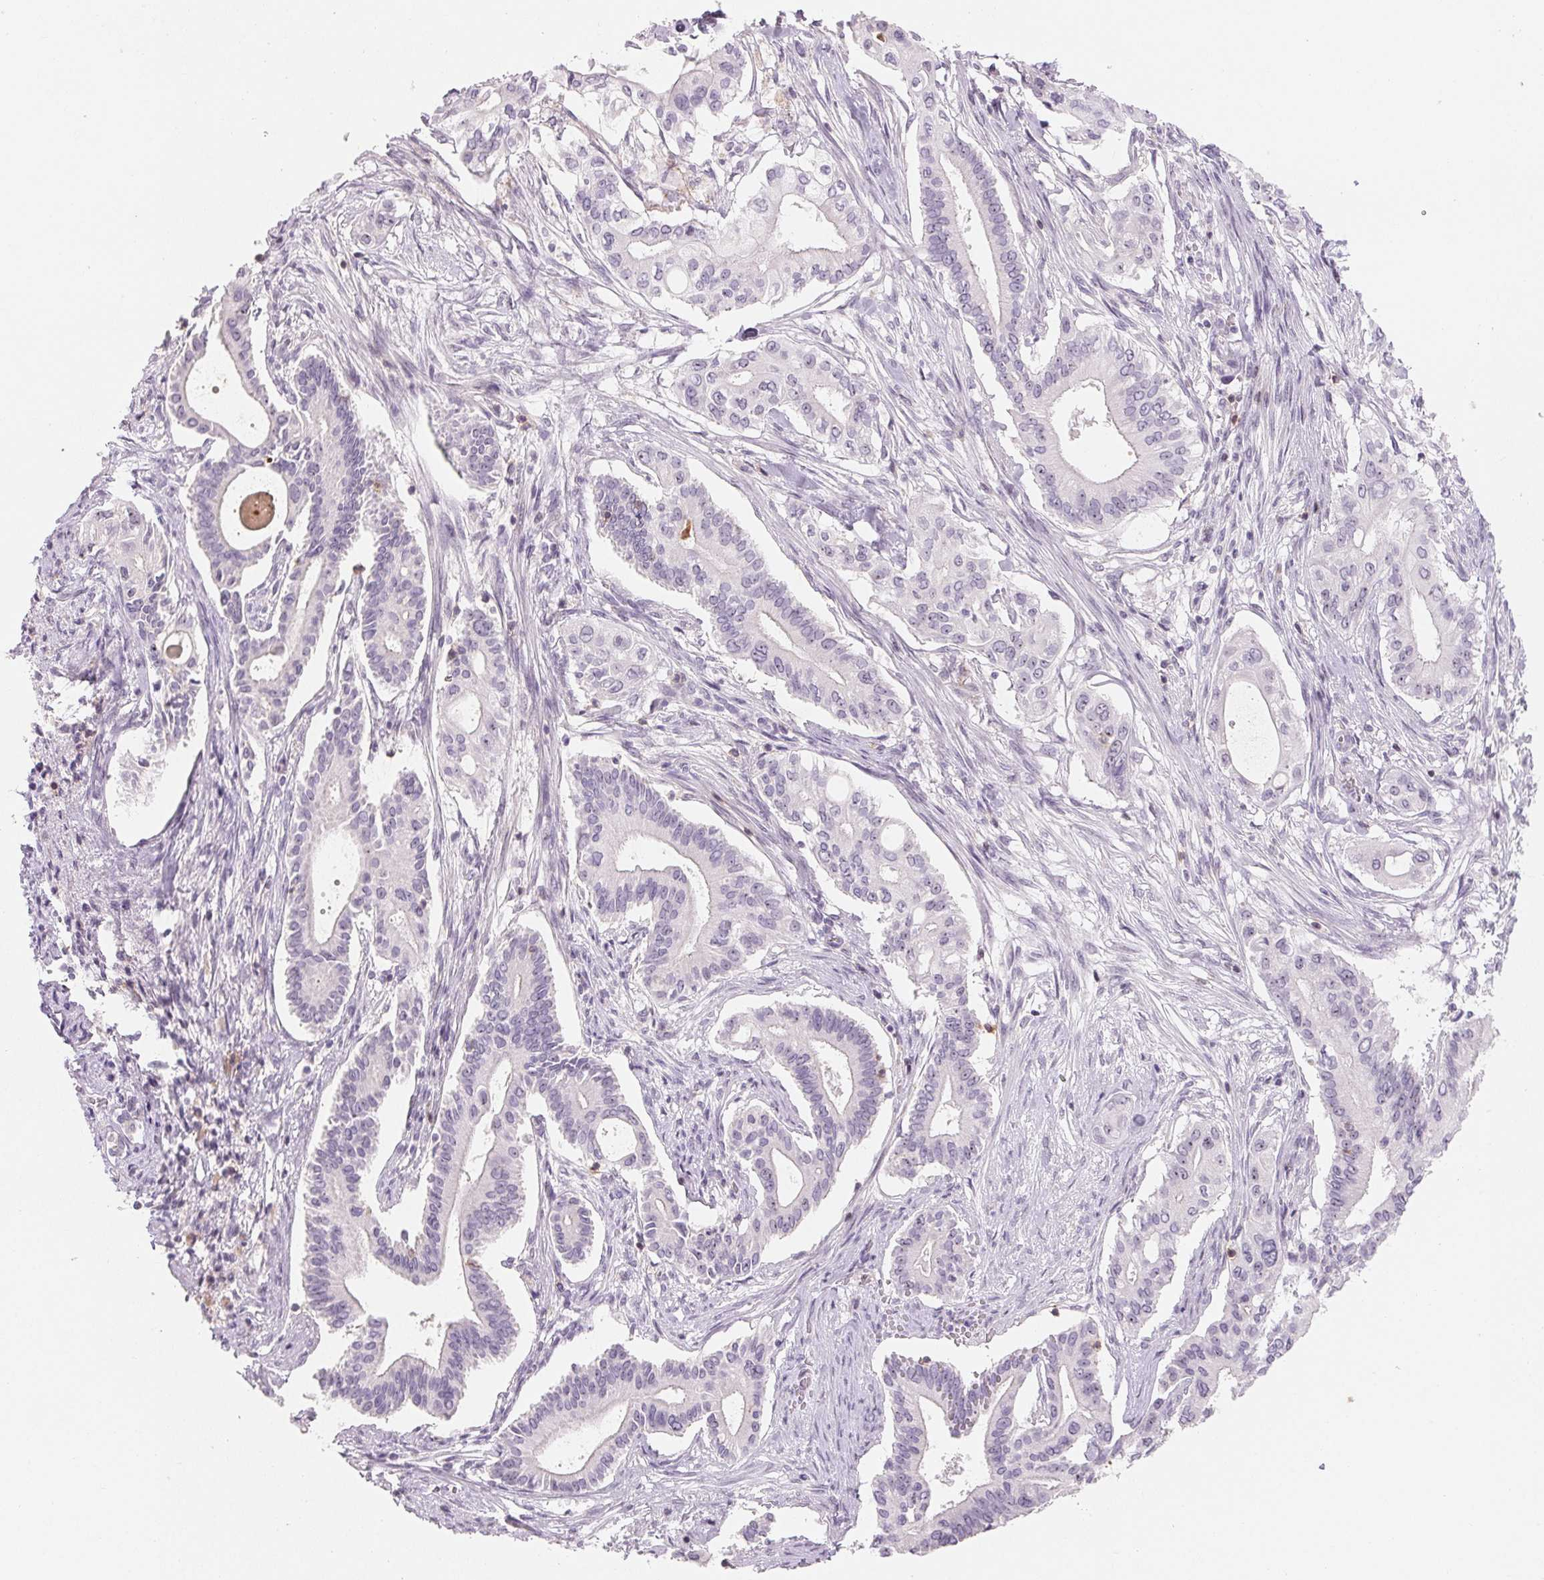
{"staining": {"intensity": "negative", "quantity": "none", "location": "none"}, "tissue": "pancreatic cancer", "cell_type": "Tumor cells", "image_type": "cancer", "snomed": [{"axis": "morphology", "description": "Adenocarcinoma, NOS"}, {"axis": "topography", "description": "Pancreas"}], "caption": "Human pancreatic cancer (adenocarcinoma) stained for a protein using IHC exhibits no positivity in tumor cells.", "gene": "CD69", "patient": {"sex": "female", "age": 68}}